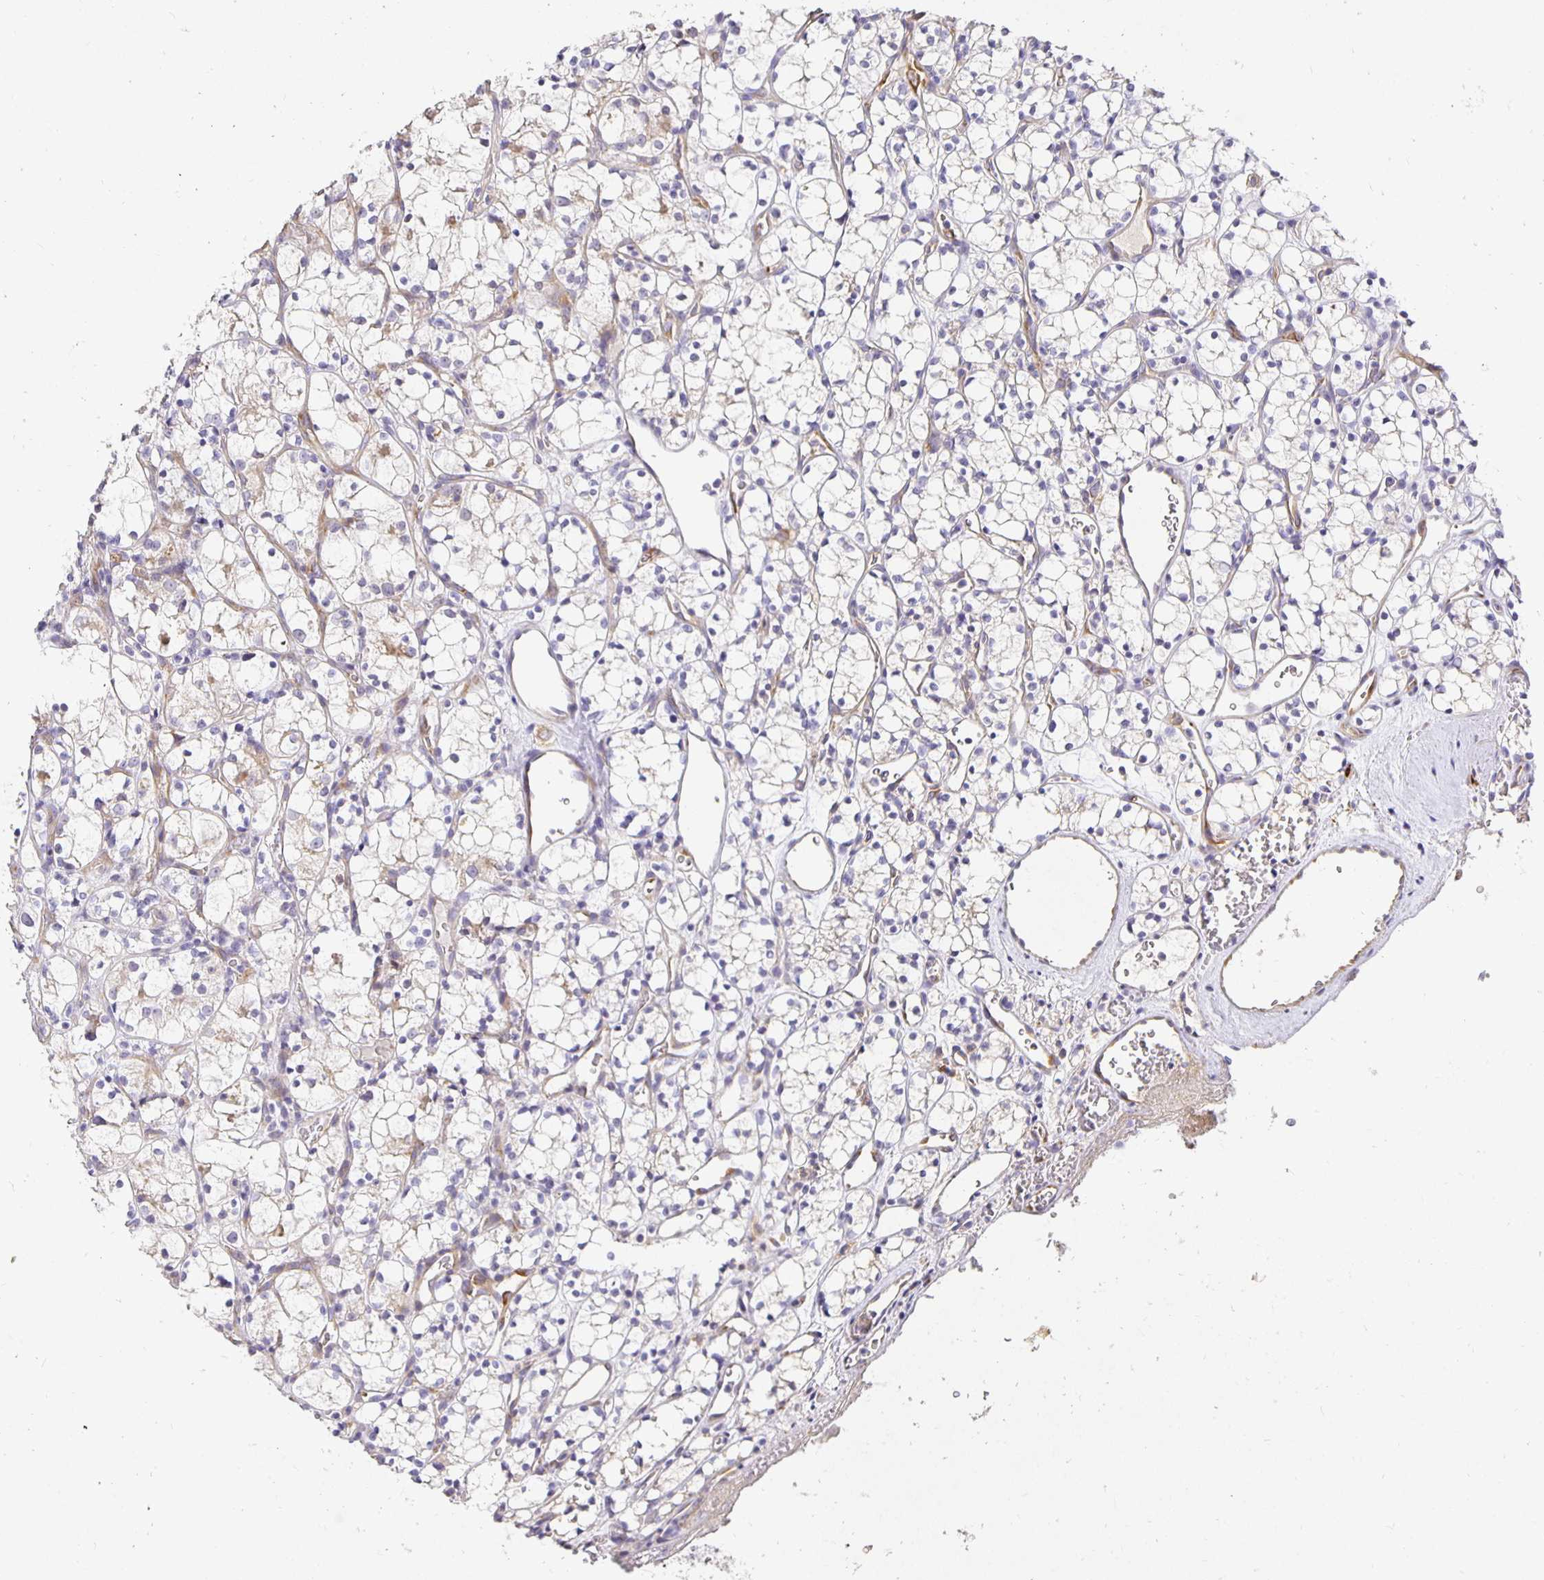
{"staining": {"intensity": "negative", "quantity": "none", "location": "none"}, "tissue": "renal cancer", "cell_type": "Tumor cells", "image_type": "cancer", "snomed": [{"axis": "morphology", "description": "Adenocarcinoma, NOS"}, {"axis": "topography", "description": "Kidney"}], "caption": "IHC histopathology image of adenocarcinoma (renal) stained for a protein (brown), which shows no staining in tumor cells.", "gene": "PLOD1", "patient": {"sex": "female", "age": 69}}